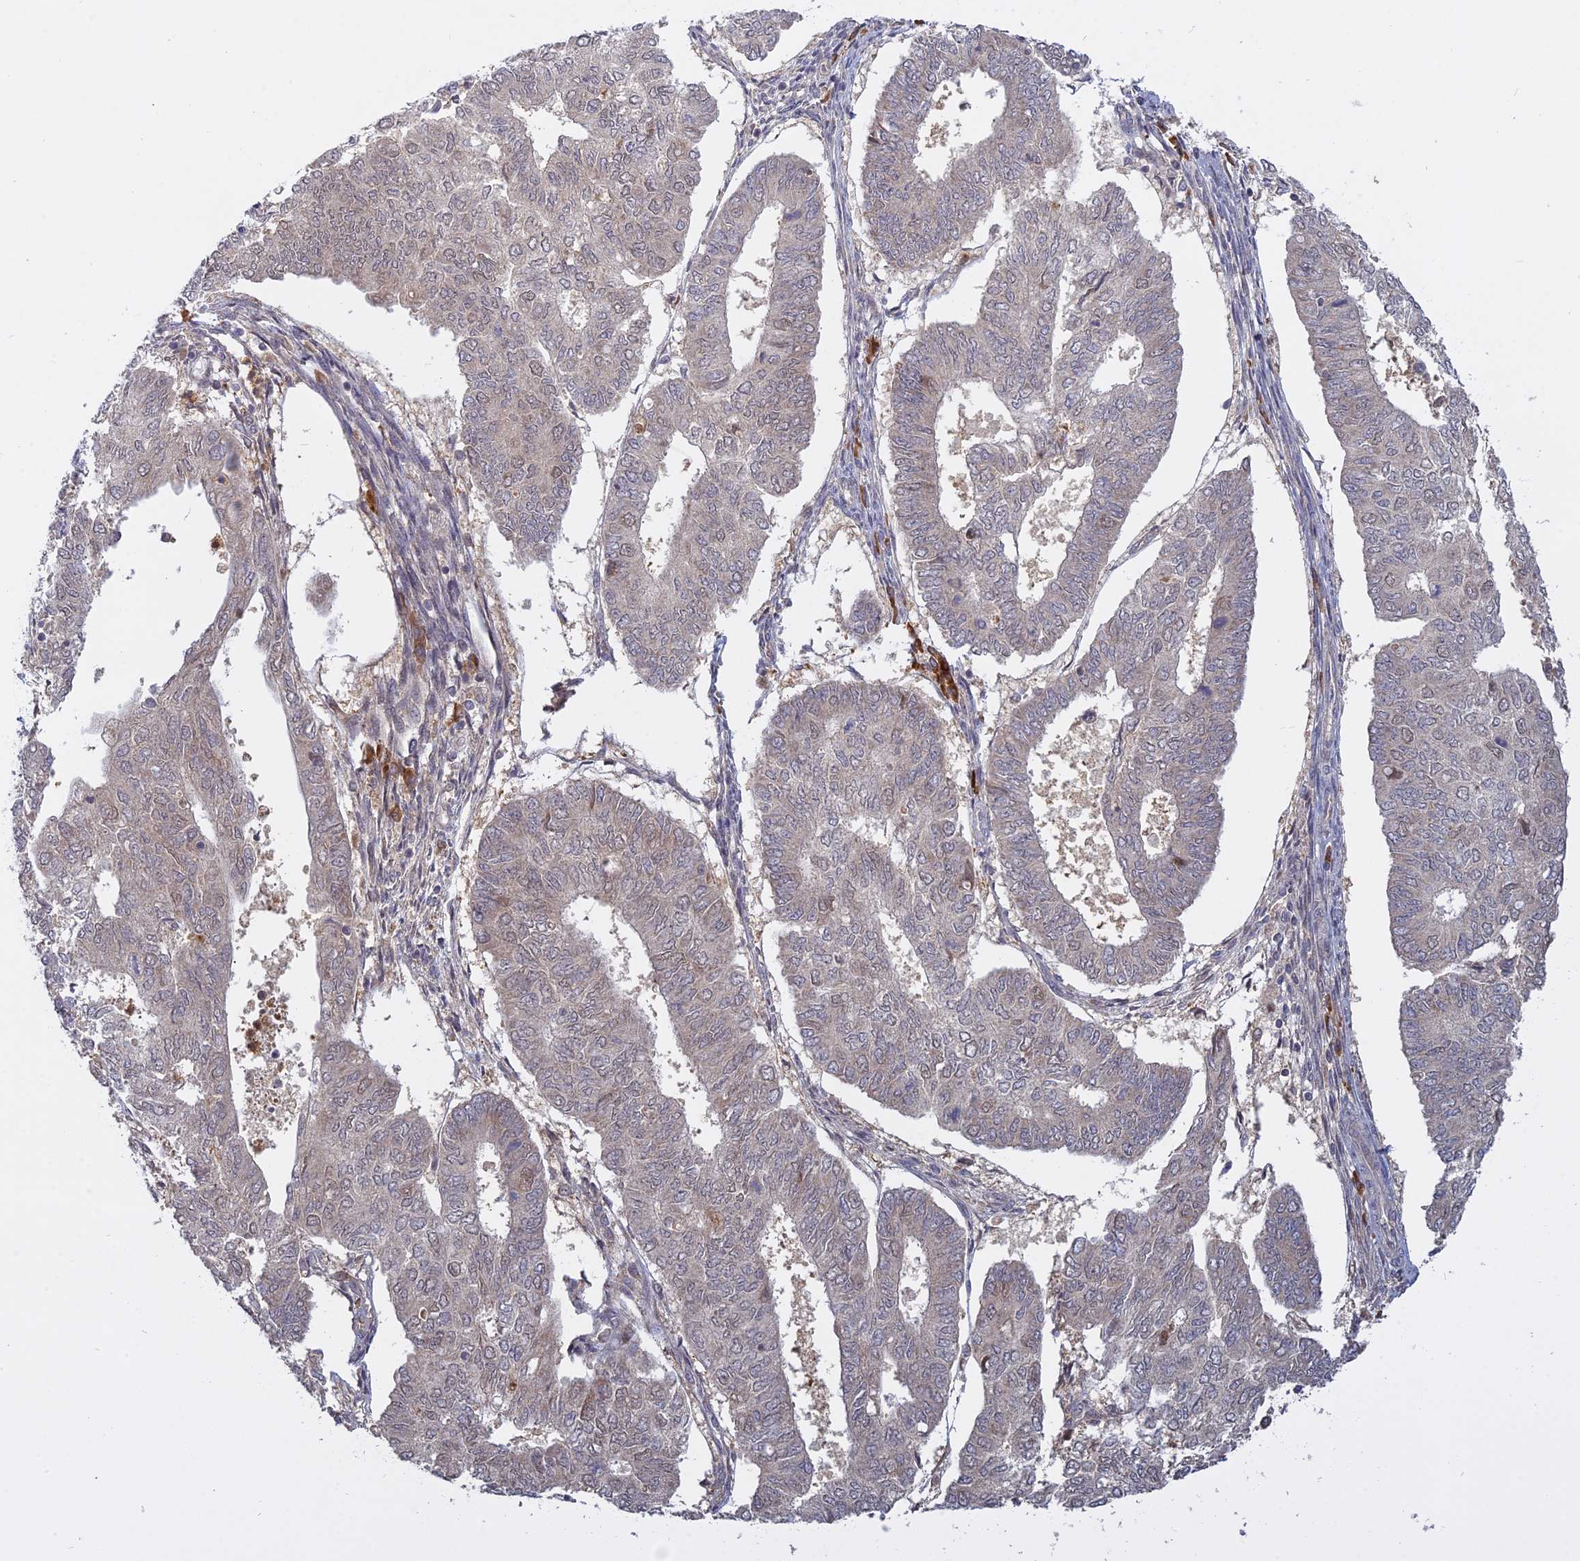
{"staining": {"intensity": "weak", "quantity": "<25%", "location": "nuclear"}, "tissue": "endometrial cancer", "cell_type": "Tumor cells", "image_type": "cancer", "snomed": [{"axis": "morphology", "description": "Adenocarcinoma, NOS"}, {"axis": "topography", "description": "Endometrium"}], "caption": "DAB immunohistochemical staining of adenocarcinoma (endometrial) exhibits no significant expression in tumor cells.", "gene": "TMEM208", "patient": {"sex": "female", "age": 68}}